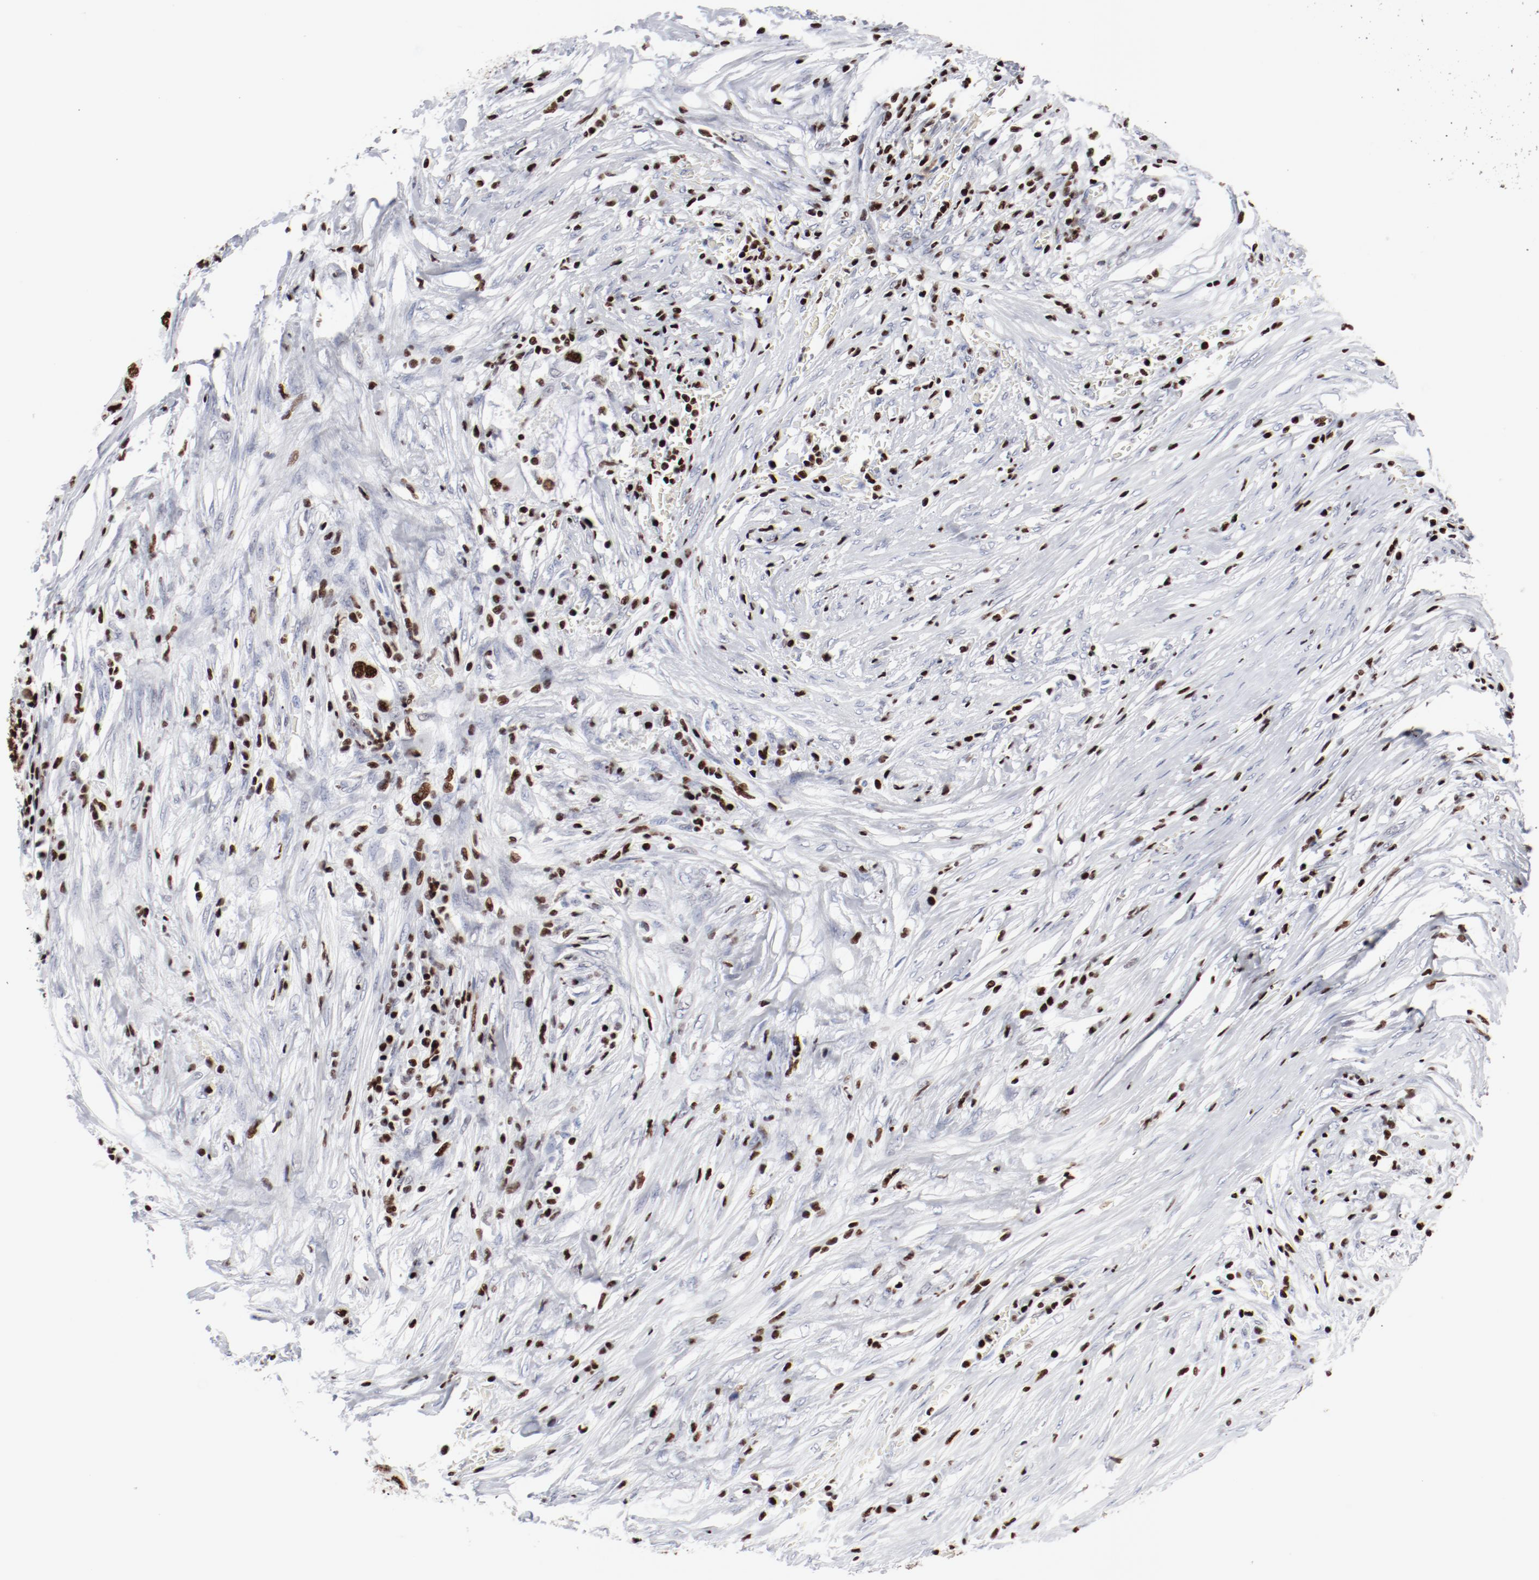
{"staining": {"intensity": "strong", "quantity": ">75%", "location": "nuclear"}, "tissue": "colorectal cancer", "cell_type": "Tumor cells", "image_type": "cancer", "snomed": [{"axis": "morphology", "description": "Adenocarcinoma, NOS"}, {"axis": "topography", "description": "Colon"}], "caption": "Immunohistochemical staining of adenocarcinoma (colorectal) displays high levels of strong nuclear expression in approximately >75% of tumor cells.", "gene": "SMARCC2", "patient": {"sex": "male", "age": 71}}